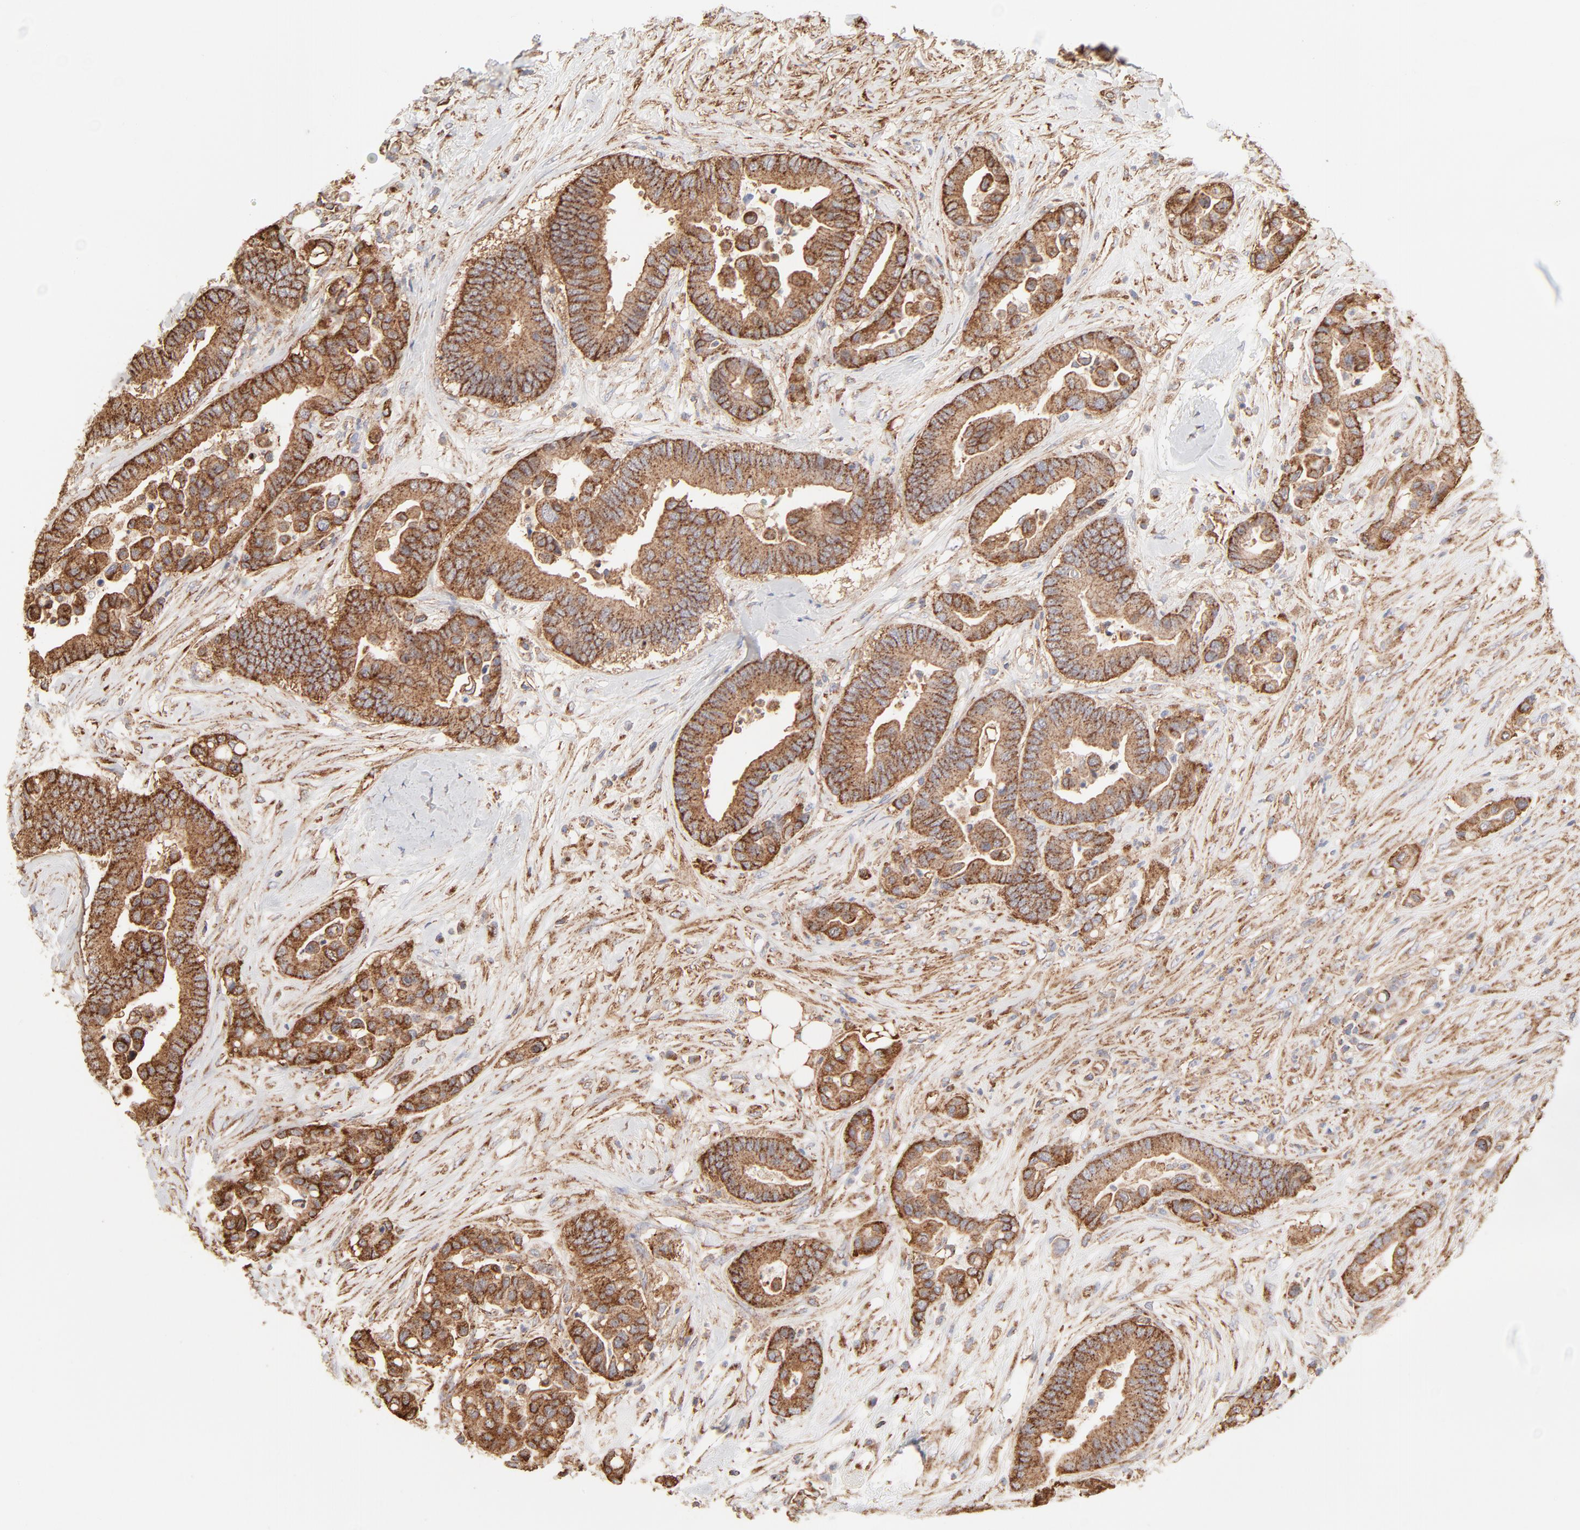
{"staining": {"intensity": "moderate", "quantity": ">75%", "location": "cytoplasmic/membranous"}, "tissue": "colorectal cancer", "cell_type": "Tumor cells", "image_type": "cancer", "snomed": [{"axis": "morphology", "description": "Adenocarcinoma, NOS"}, {"axis": "topography", "description": "Colon"}], "caption": "Human colorectal cancer stained with a protein marker reveals moderate staining in tumor cells.", "gene": "CLTB", "patient": {"sex": "male", "age": 82}}